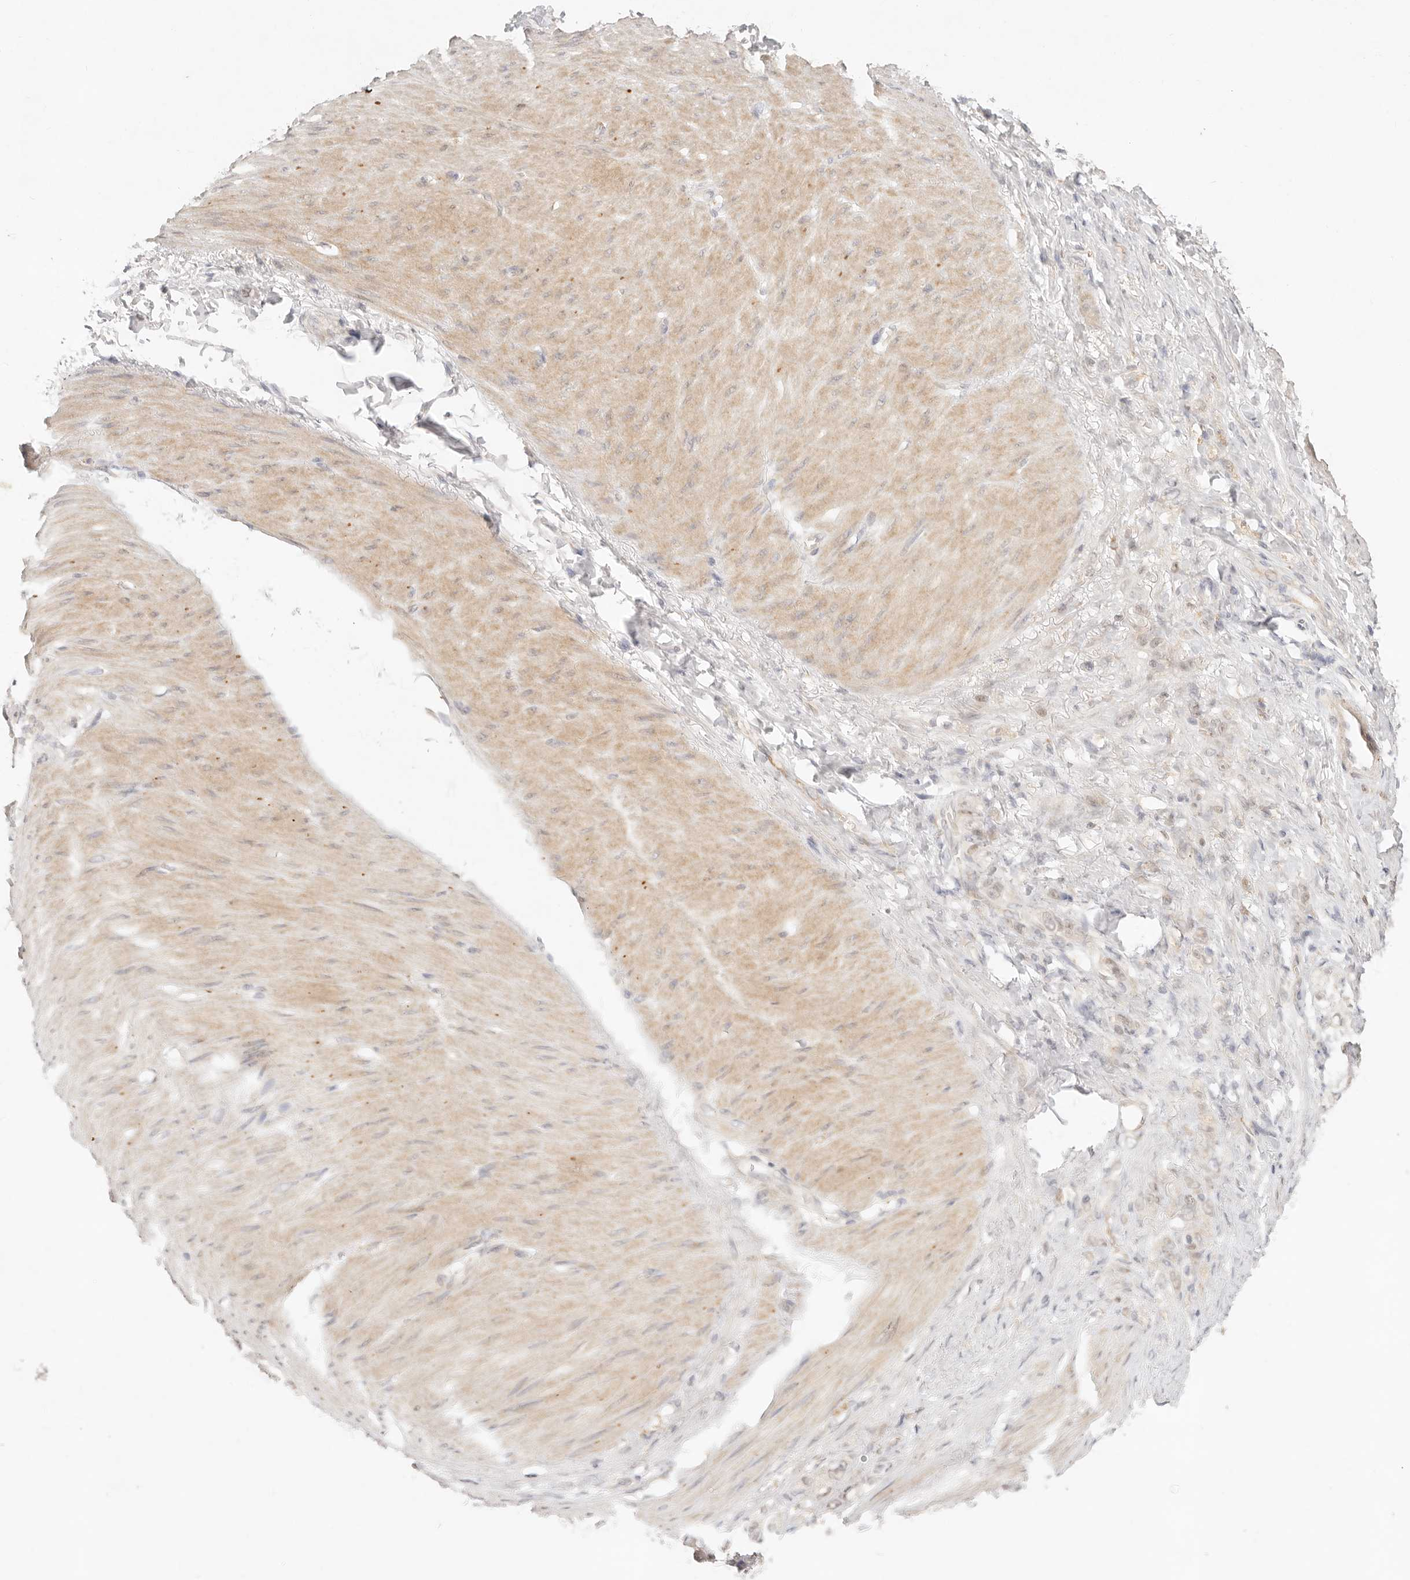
{"staining": {"intensity": "weak", "quantity": "25%-75%", "location": "nuclear"}, "tissue": "stomach cancer", "cell_type": "Tumor cells", "image_type": "cancer", "snomed": [{"axis": "morphology", "description": "Normal tissue, NOS"}, {"axis": "morphology", "description": "Adenocarcinoma, NOS"}, {"axis": "topography", "description": "Stomach"}], "caption": "Tumor cells reveal low levels of weak nuclear positivity in about 25%-75% of cells in human stomach cancer (adenocarcinoma).", "gene": "GPR156", "patient": {"sex": "male", "age": 82}}